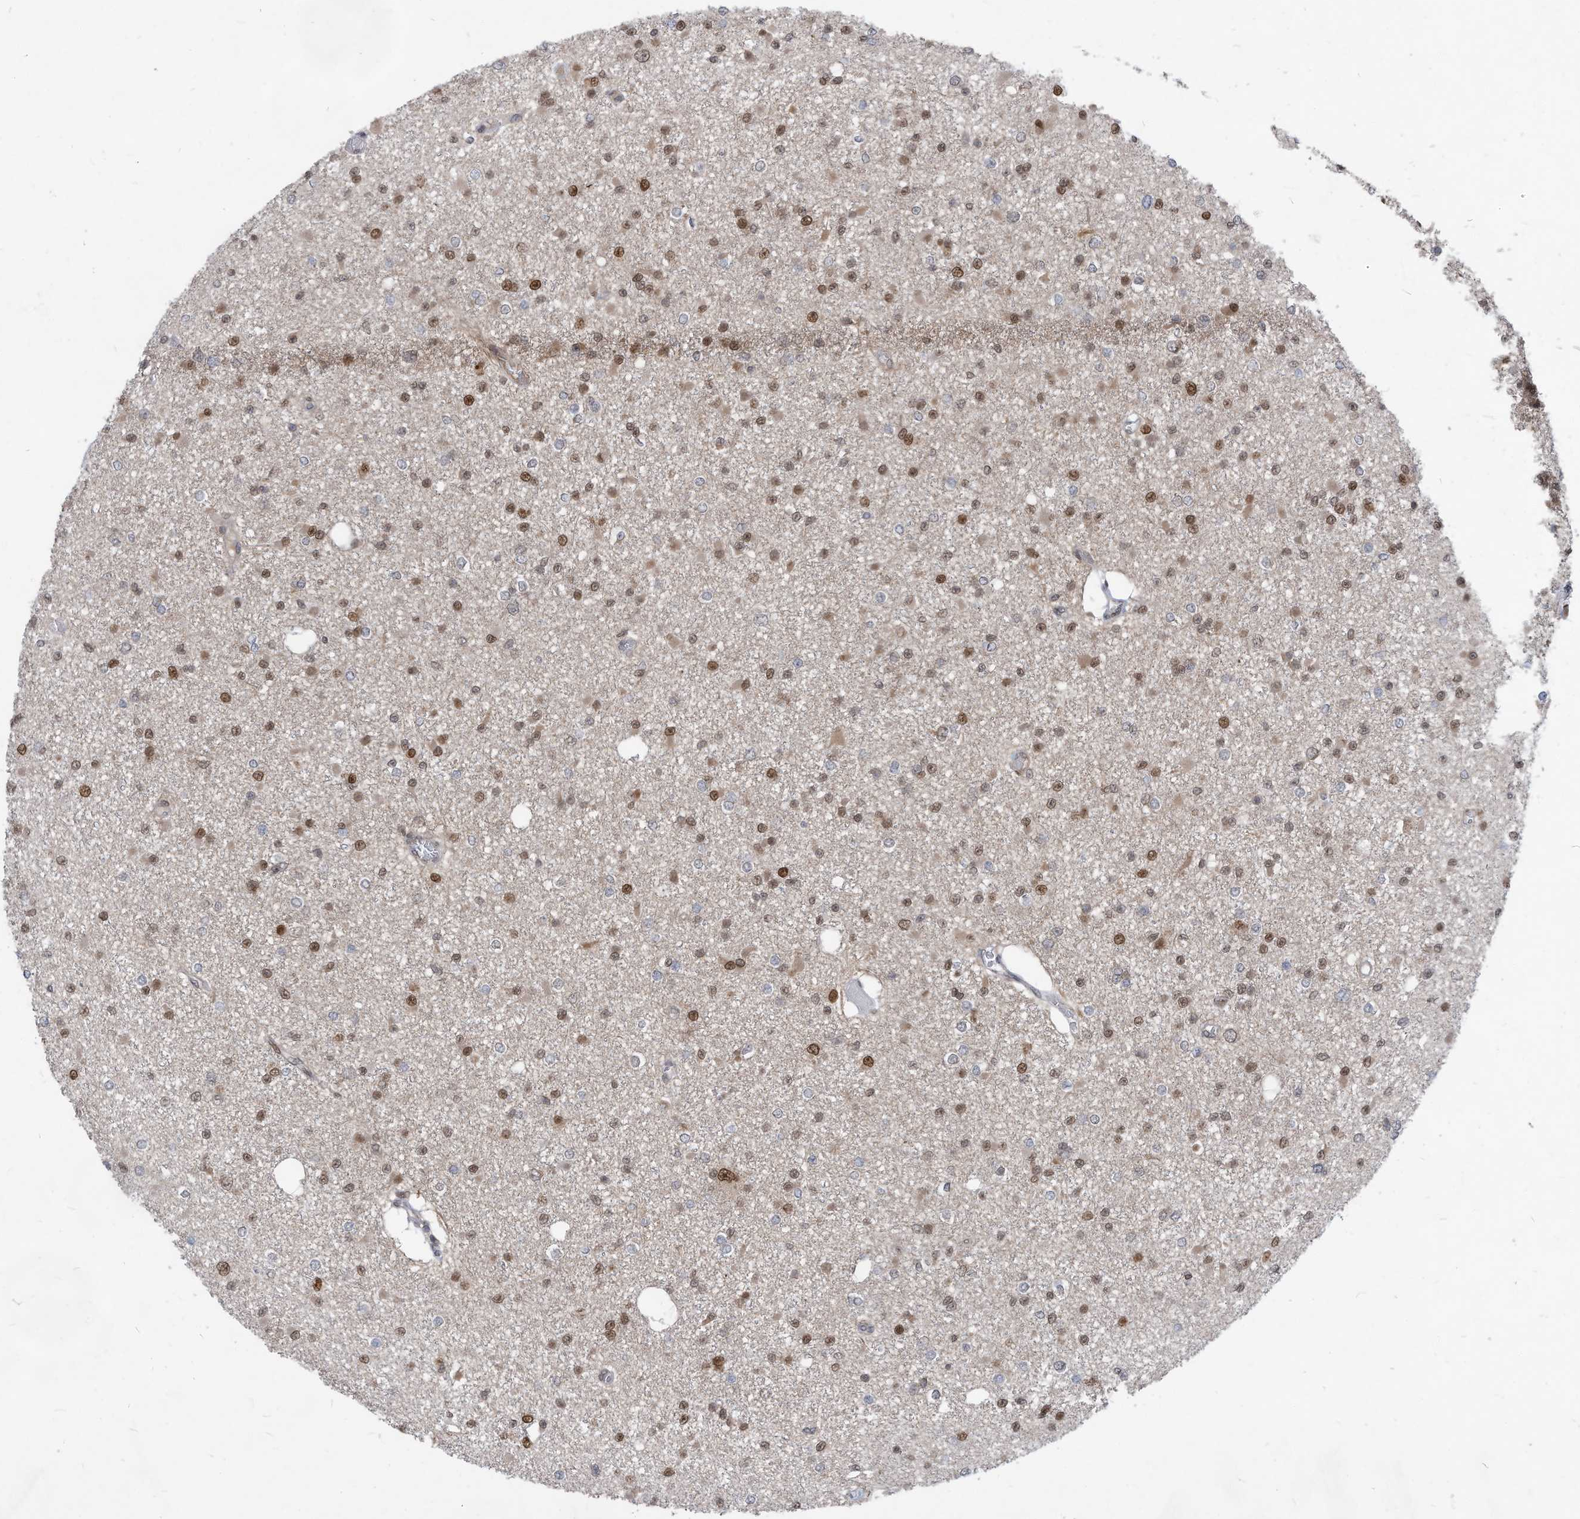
{"staining": {"intensity": "moderate", "quantity": "25%-75%", "location": "nuclear"}, "tissue": "glioma", "cell_type": "Tumor cells", "image_type": "cancer", "snomed": [{"axis": "morphology", "description": "Glioma, malignant, Low grade"}, {"axis": "topography", "description": "Brain"}], "caption": "This image reveals malignant glioma (low-grade) stained with IHC to label a protein in brown. The nuclear of tumor cells show moderate positivity for the protein. Nuclei are counter-stained blue.", "gene": "KPNB1", "patient": {"sex": "female", "age": 22}}